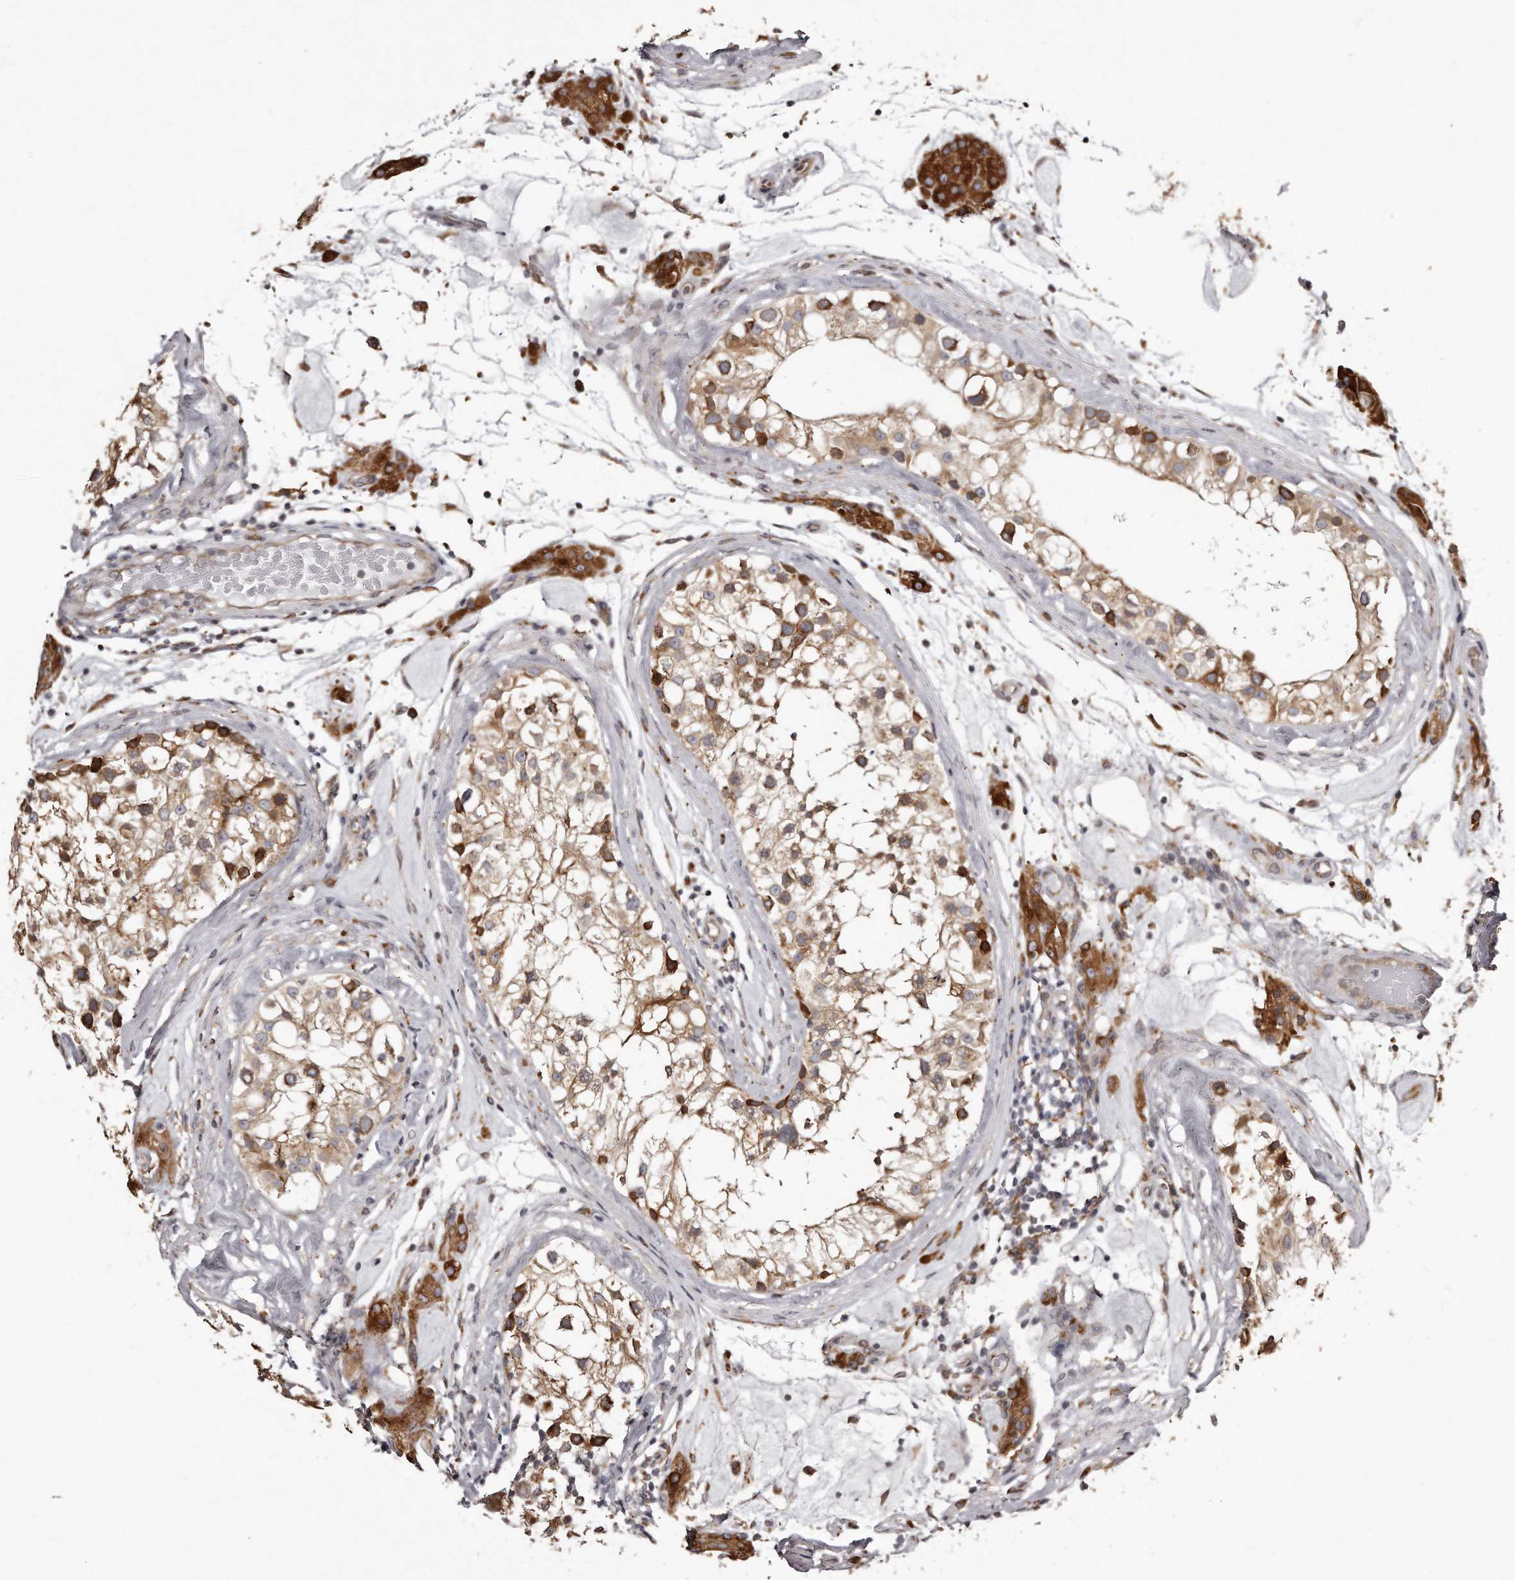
{"staining": {"intensity": "strong", "quantity": "<25%", "location": "cytoplasmic/membranous"}, "tissue": "testis", "cell_type": "Cells in seminiferous ducts", "image_type": "normal", "snomed": [{"axis": "morphology", "description": "Normal tissue, NOS"}, {"axis": "topography", "description": "Testis"}], "caption": "Immunohistochemistry histopathology image of normal testis: human testis stained using IHC demonstrates medium levels of strong protein expression localized specifically in the cytoplasmic/membranous of cells in seminiferous ducts, appearing as a cytoplasmic/membranous brown color.", "gene": "TRAPPC14", "patient": {"sex": "male", "age": 46}}